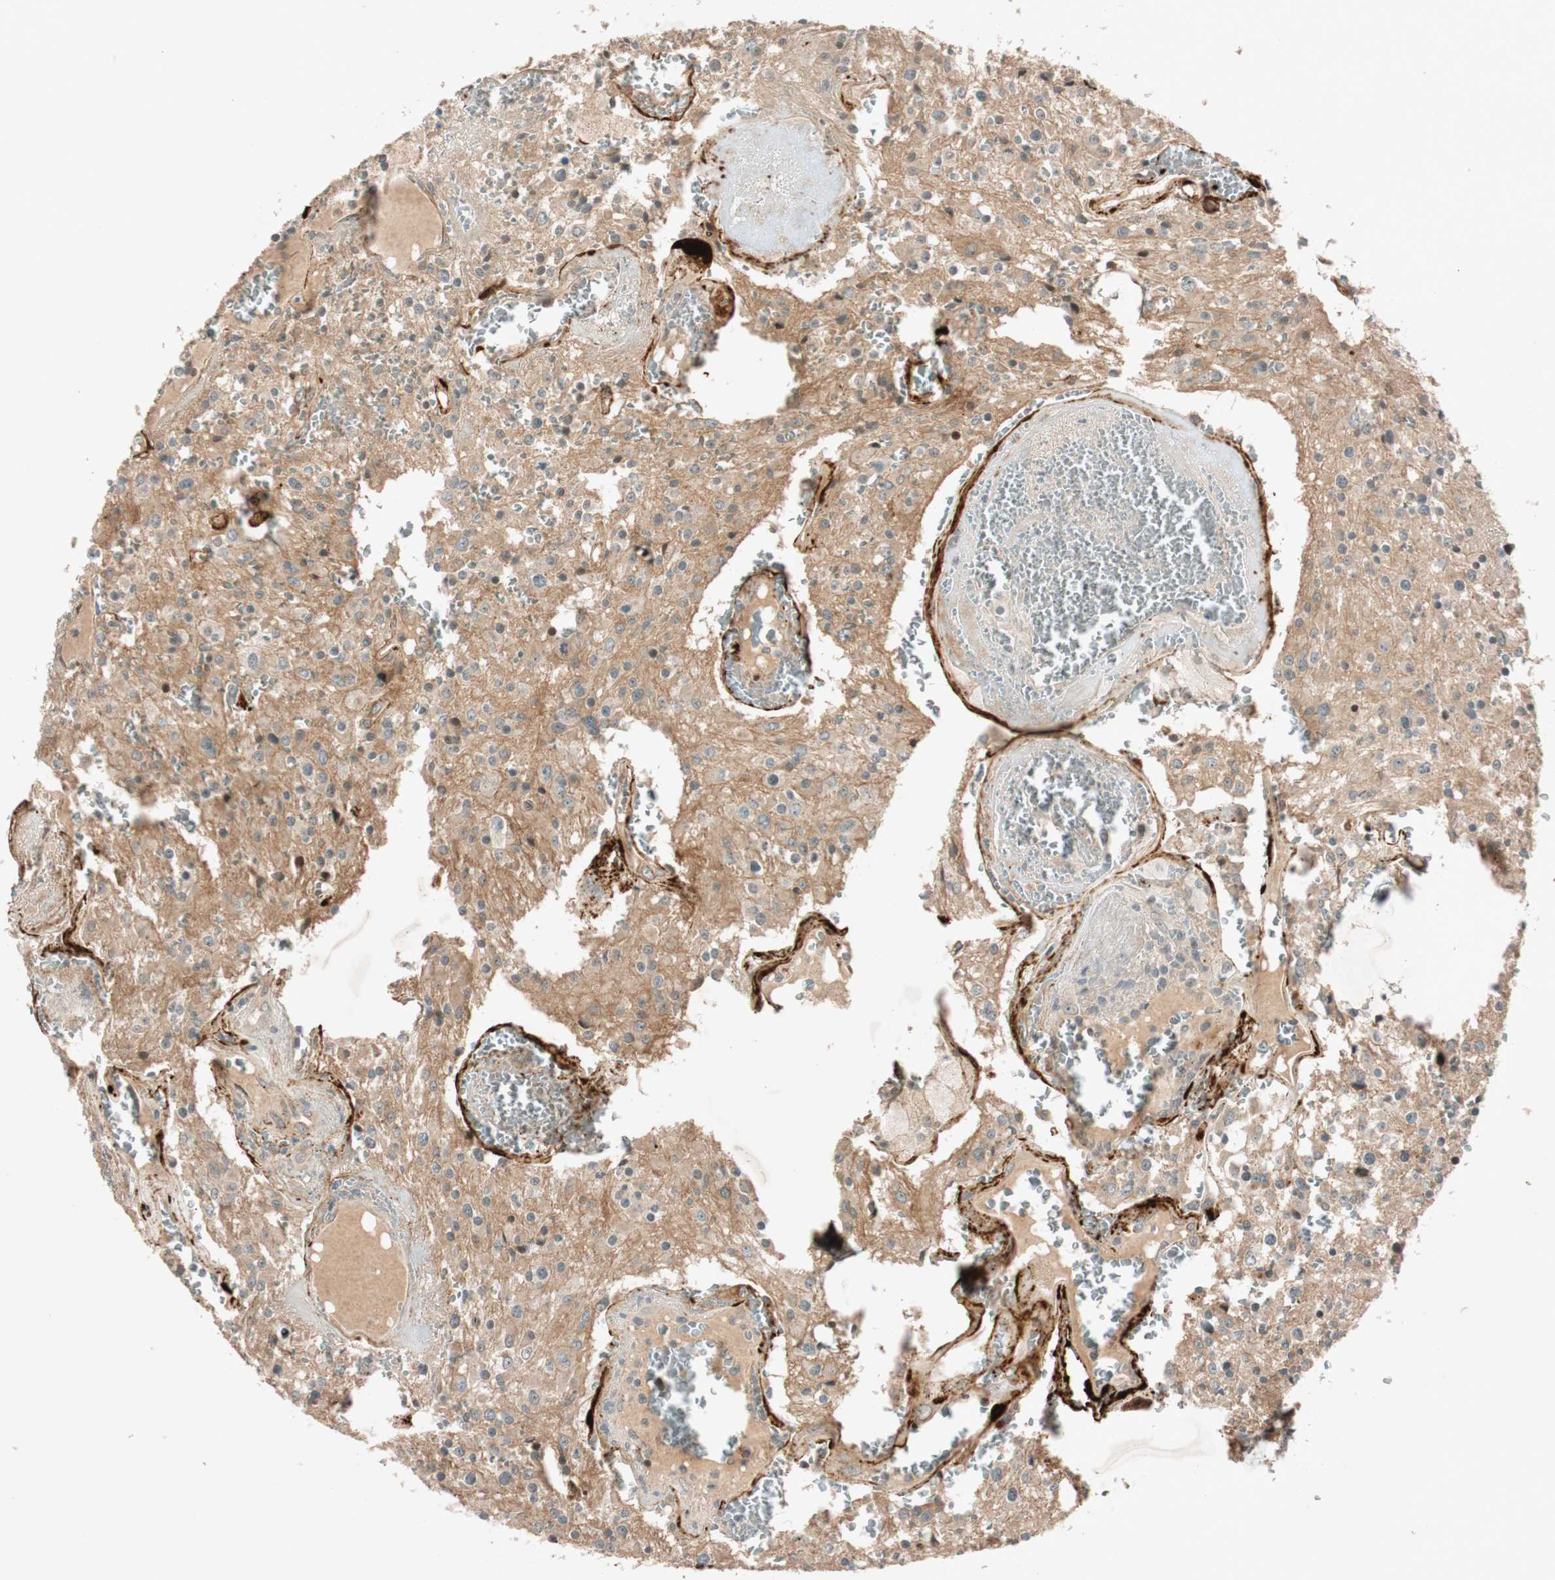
{"staining": {"intensity": "moderate", "quantity": "25%-75%", "location": "cytoplasmic/membranous"}, "tissue": "glioma", "cell_type": "Tumor cells", "image_type": "cancer", "snomed": [{"axis": "morphology", "description": "Glioma, malignant, Low grade"}, {"axis": "topography", "description": "Brain"}], "caption": "High-magnification brightfield microscopy of malignant glioma (low-grade) stained with DAB (brown) and counterstained with hematoxylin (blue). tumor cells exhibit moderate cytoplasmic/membranous expression is present in approximately25%-75% of cells. The staining was performed using DAB (3,3'-diaminobenzidine), with brown indicating positive protein expression. Nuclei are stained blue with hematoxylin.", "gene": "EPHA6", "patient": {"sex": "male", "age": 58}}